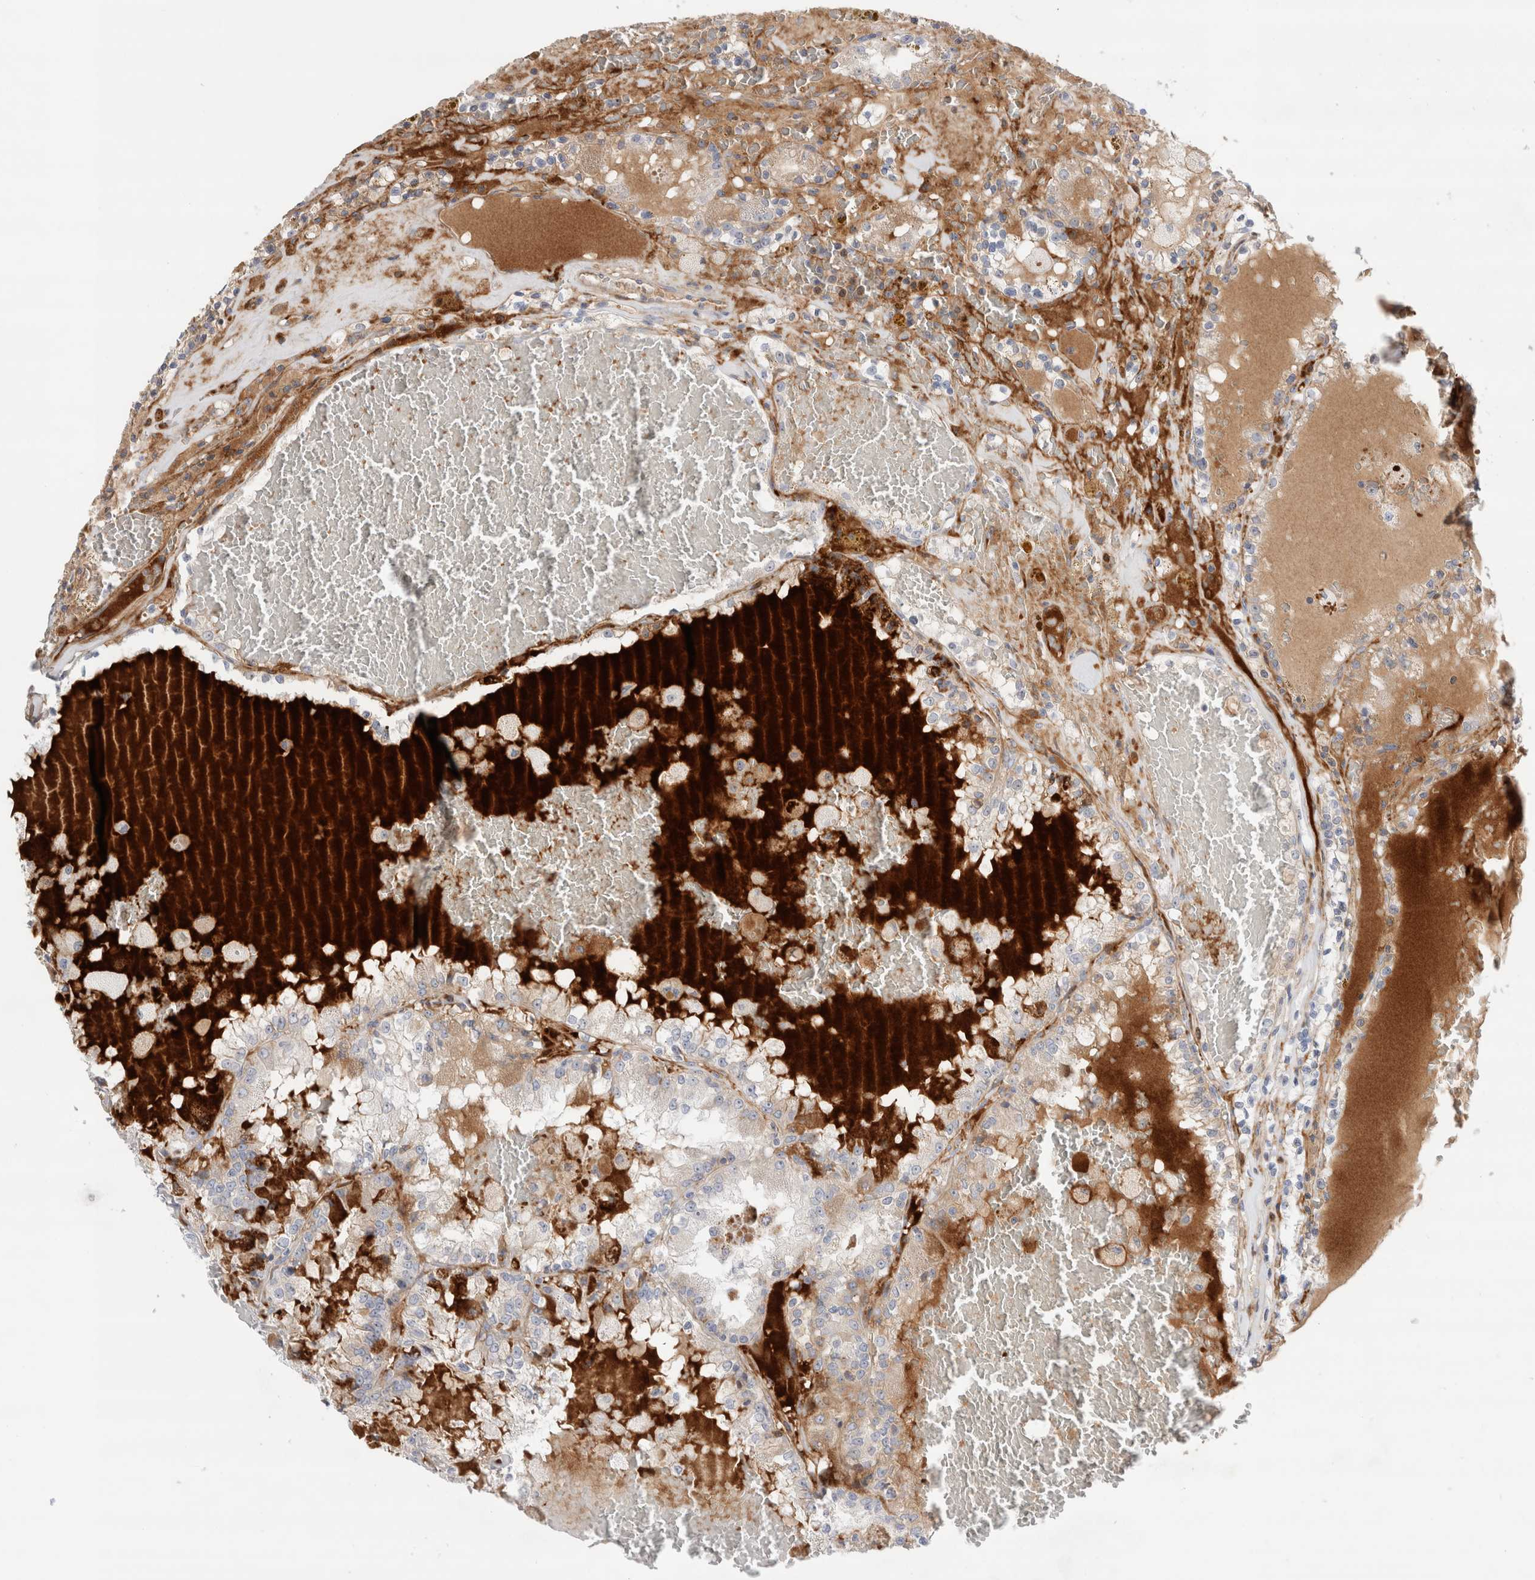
{"staining": {"intensity": "weak", "quantity": "25%-75%", "location": "cytoplasmic/membranous"}, "tissue": "renal cancer", "cell_type": "Tumor cells", "image_type": "cancer", "snomed": [{"axis": "morphology", "description": "Adenocarcinoma, NOS"}, {"axis": "topography", "description": "Kidney"}], "caption": "A photomicrograph of human adenocarcinoma (renal) stained for a protein demonstrates weak cytoplasmic/membranous brown staining in tumor cells. The protein of interest is stained brown, and the nuclei are stained in blue (DAB (3,3'-diaminobenzidine) IHC with brightfield microscopy, high magnification).", "gene": "ECHDC2", "patient": {"sex": "female", "age": 56}}